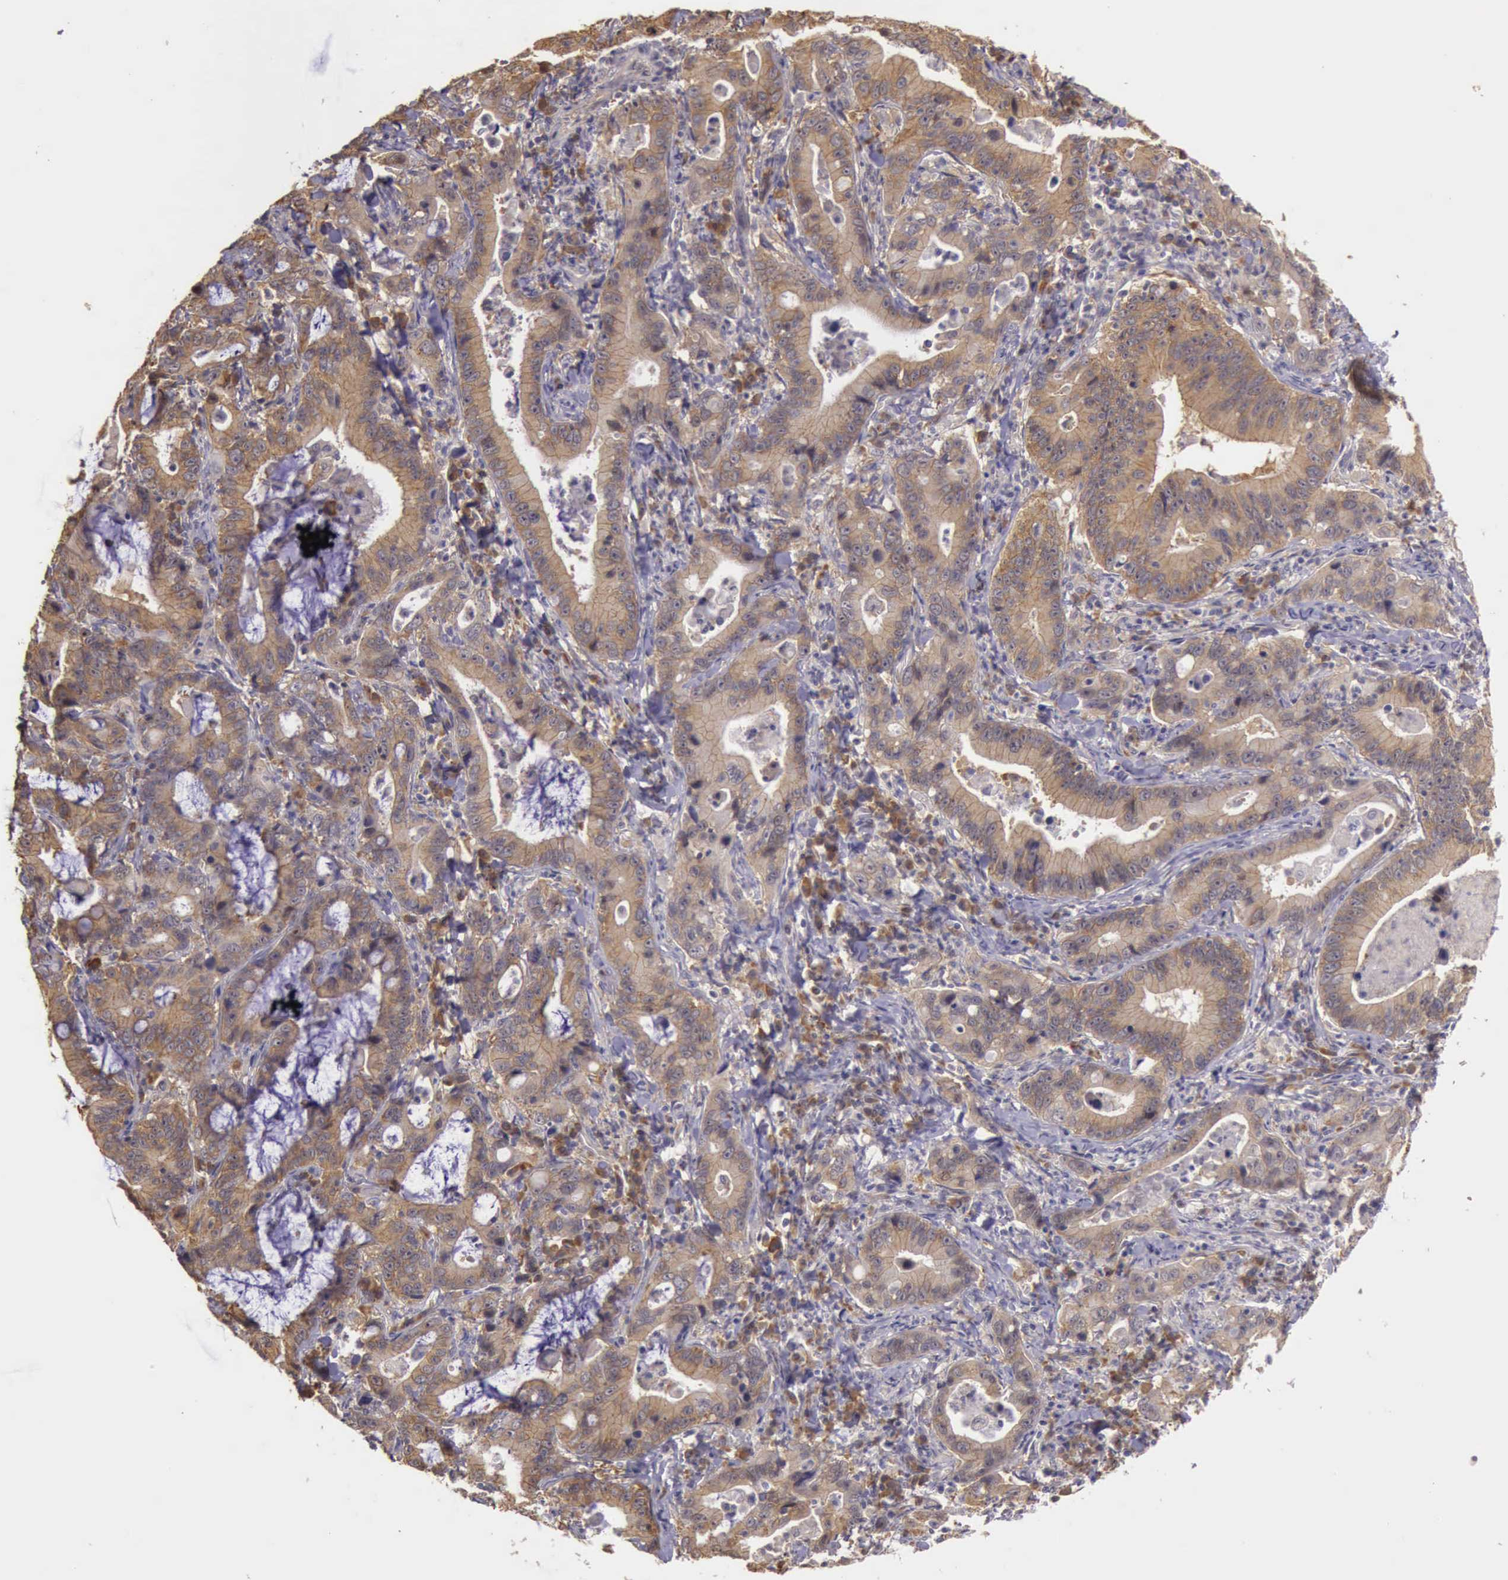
{"staining": {"intensity": "strong", "quantity": ">75%", "location": "cytoplasmic/membranous"}, "tissue": "stomach cancer", "cell_type": "Tumor cells", "image_type": "cancer", "snomed": [{"axis": "morphology", "description": "Adenocarcinoma, NOS"}, {"axis": "topography", "description": "Stomach, upper"}], "caption": "This histopathology image reveals IHC staining of stomach cancer (adenocarcinoma), with high strong cytoplasmic/membranous expression in about >75% of tumor cells.", "gene": "EIF5", "patient": {"sex": "male", "age": 63}}